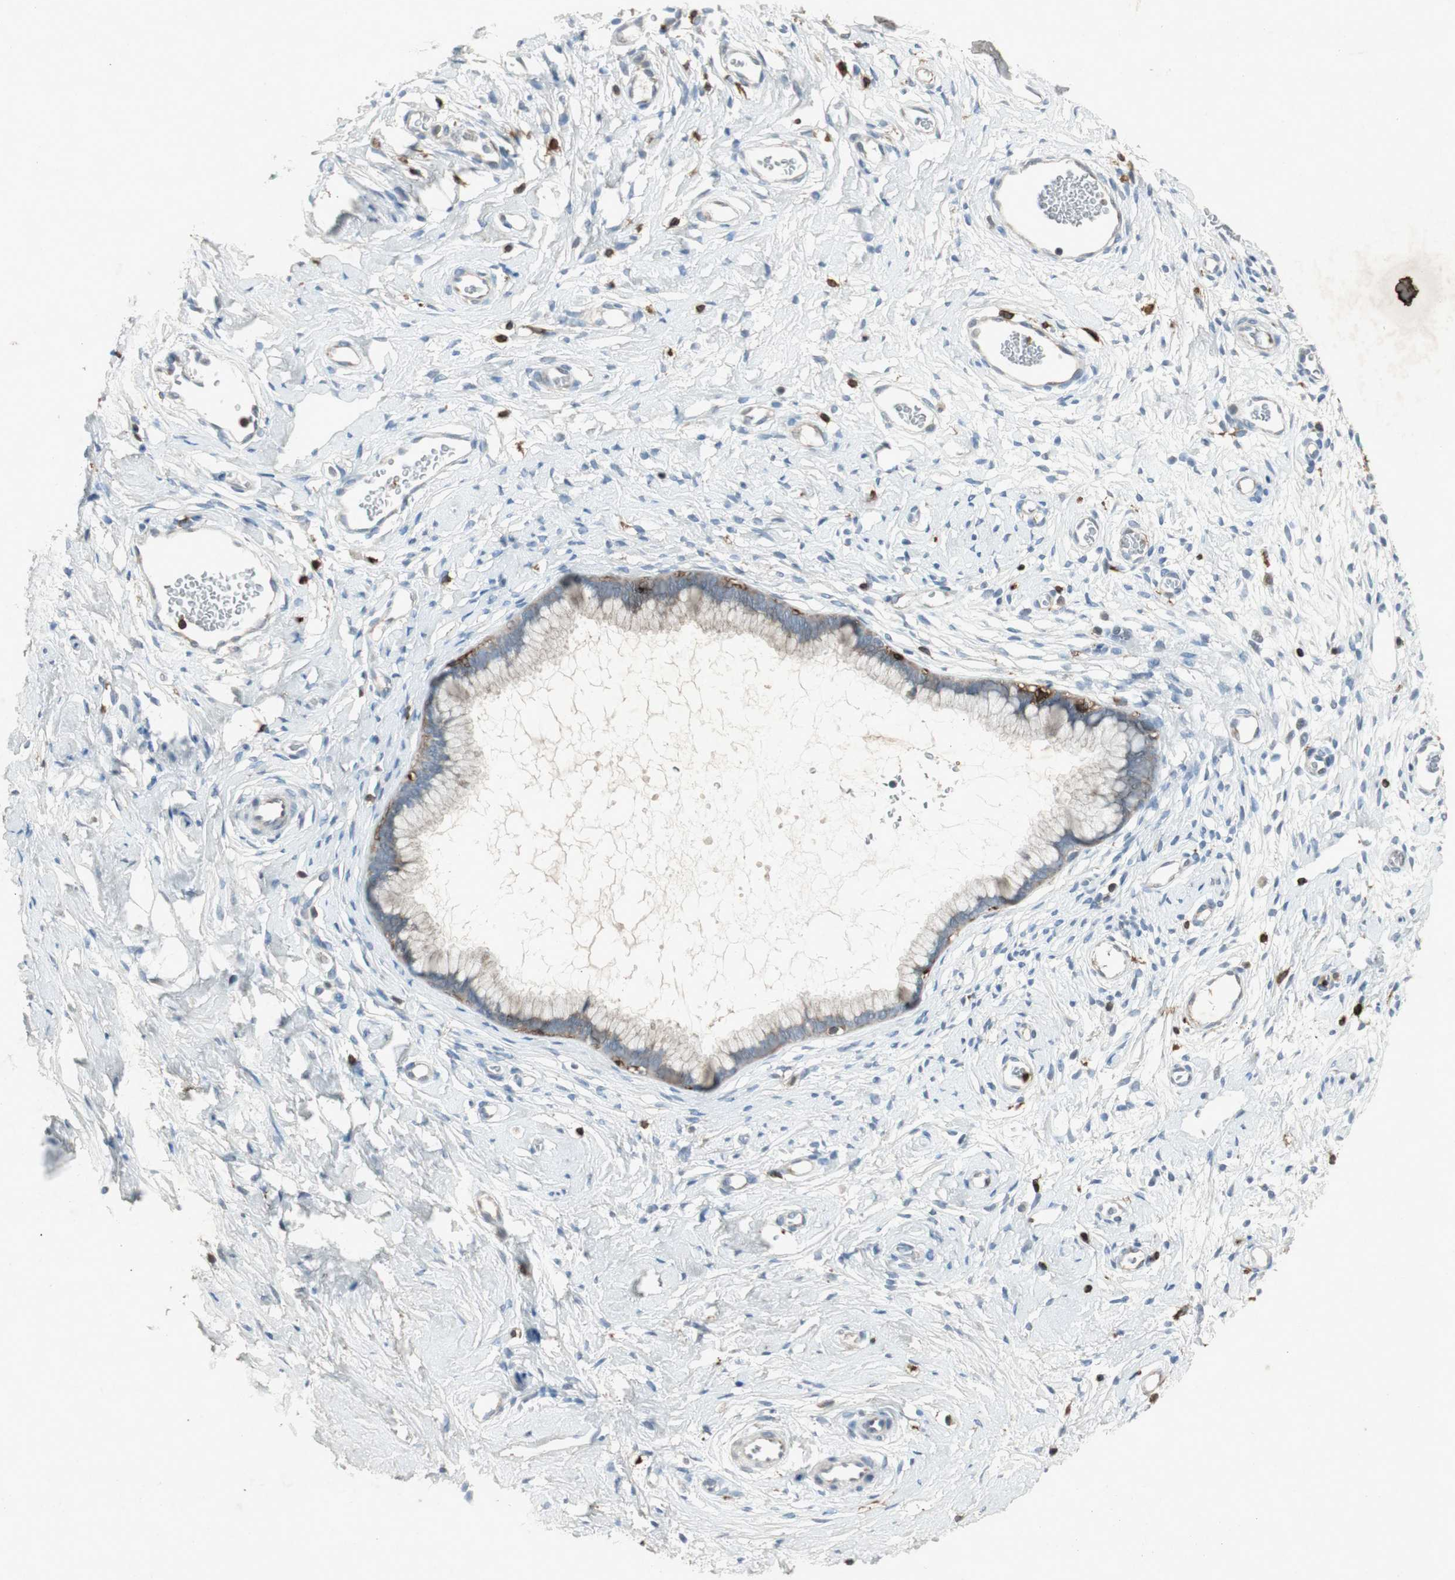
{"staining": {"intensity": "weak", "quantity": "<25%", "location": "cytoplasmic/membranous"}, "tissue": "cervix", "cell_type": "Glandular cells", "image_type": "normal", "snomed": [{"axis": "morphology", "description": "Normal tissue, NOS"}, {"axis": "topography", "description": "Cervix"}], "caption": "IHC of benign cervix exhibits no staining in glandular cells.", "gene": "TYROBP", "patient": {"sex": "female", "age": 65}}